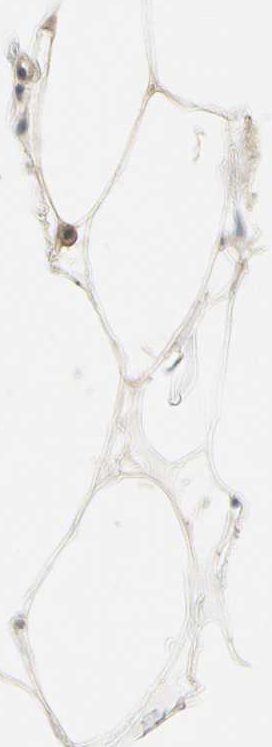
{"staining": {"intensity": "negative", "quantity": "none", "location": "none"}, "tissue": "adipose tissue", "cell_type": "Adipocytes", "image_type": "normal", "snomed": [{"axis": "morphology", "description": "Normal tissue, NOS"}, {"axis": "morphology", "description": "Duct carcinoma"}, {"axis": "topography", "description": "Breast"}, {"axis": "topography", "description": "Adipose tissue"}], "caption": "Immunohistochemical staining of normal adipose tissue shows no significant expression in adipocytes. Nuclei are stained in blue.", "gene": "ITGA3", "patient": {"sex": "female", "age": 37}}